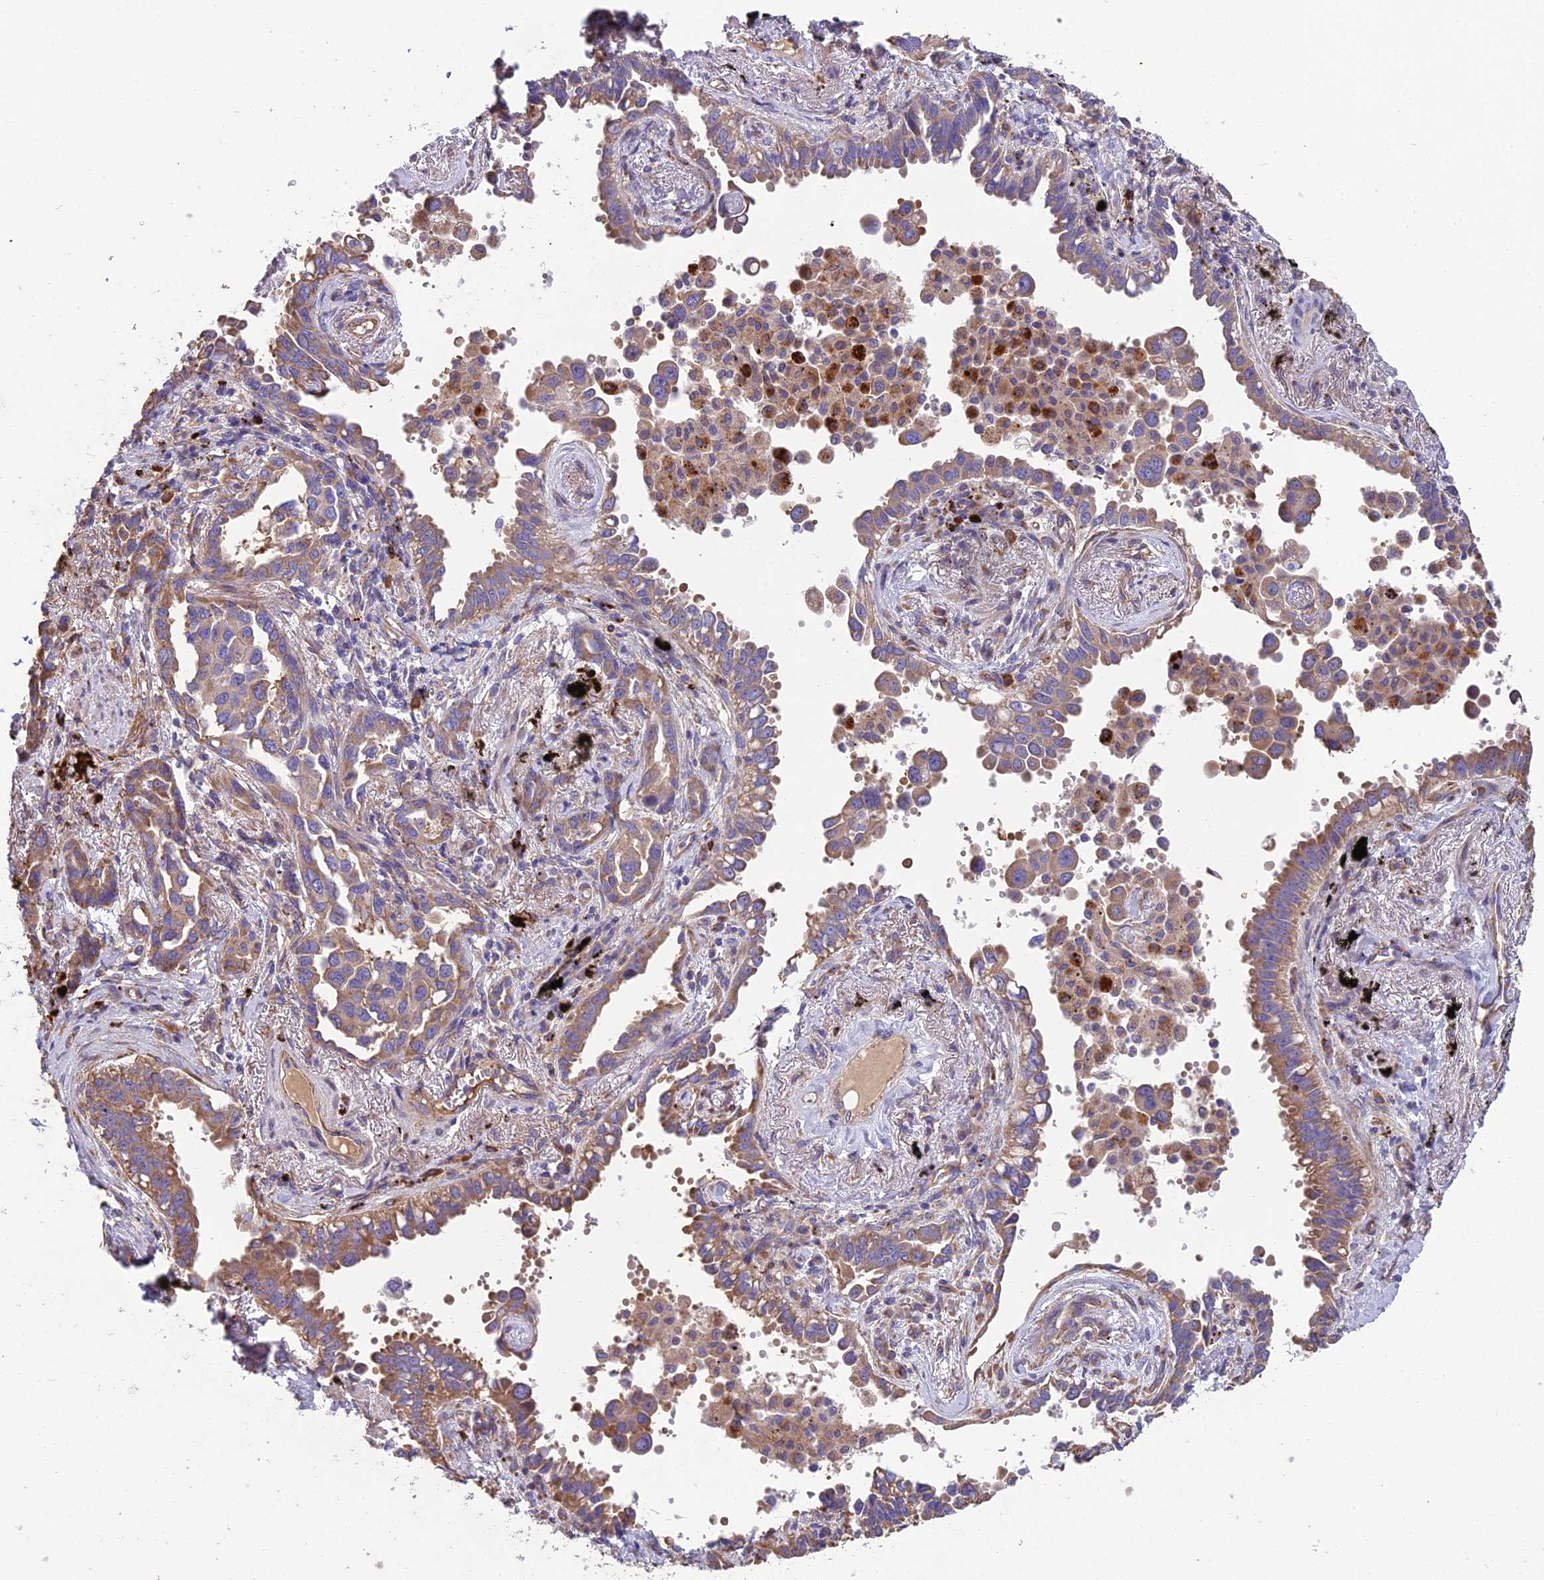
{"staining": {"intensity": "moderate", "quantity": ">75%", "location": "cytoplasmic/membranous"}, "tissue": "lung cancer", "cell_type": "Tumor cells", "image_type": "cancer", "snomed": [{"axis": "morphology", "description": "Adenocarcinoma, NOS"}, {"axis": "topography", "description": "Lung"}], "caption": "Tumor cells reveal medium levels of moderate cytoplasmic/membranous staining in approximately >75% of cells in human lung adenocarcinoma. Immunohistochemistry stains the protein of interest in brown and the nuclei are stained blue.", "gene": "SPDL1", "patient": {"sex": "male", "age": 67}}